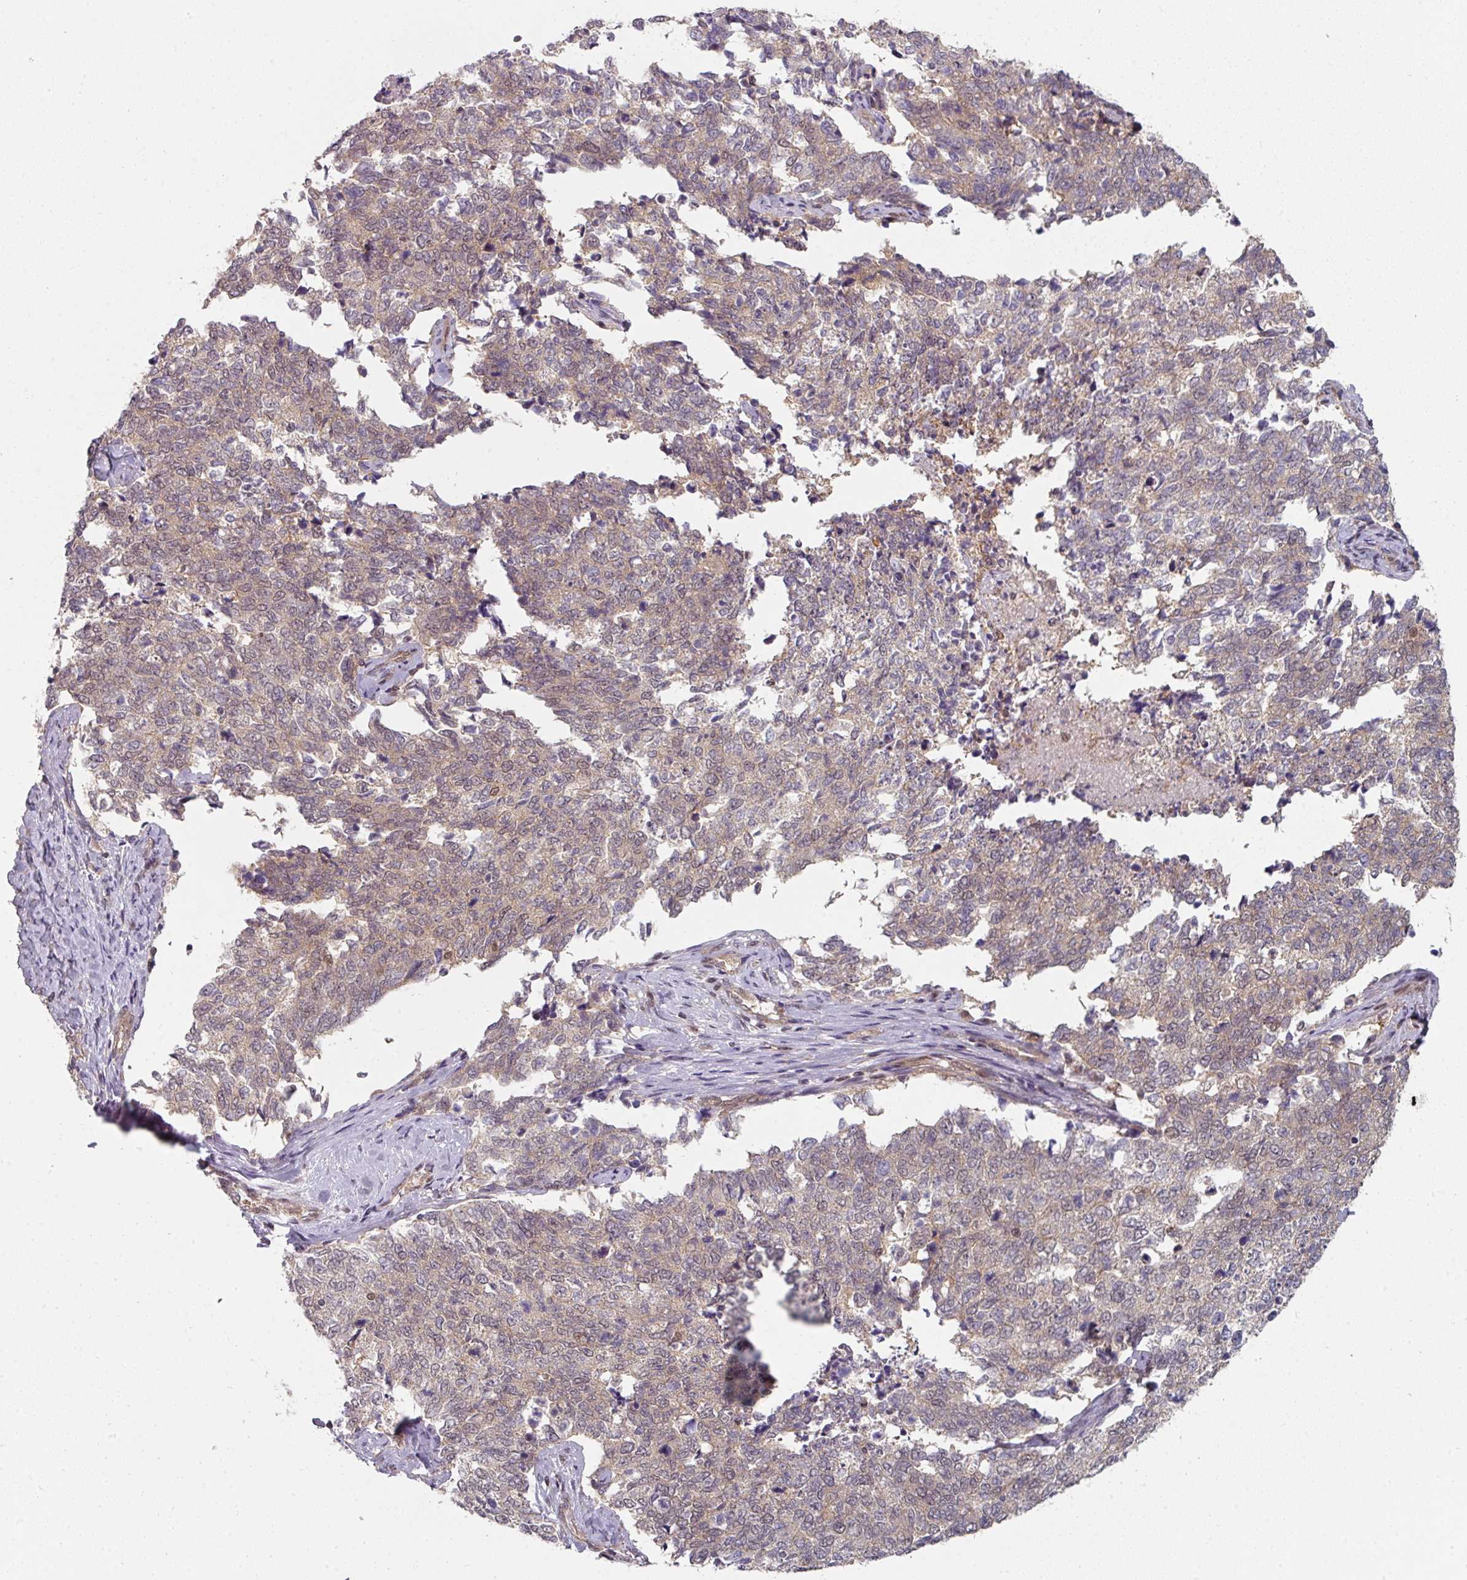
{"staining": {"intensity": "weak", "quantity": "<25%", "location": "cytoplasmic/membranous"}, "tissue": "cervical cancer", "cell_type": "Tumor cells", "image_type": "cancer", "snomed": [{"axis": "morphology", "description": "Squamous cell carcinoma, NOS"}, {"axis": "topography", "description": "Cervix"}], "caption": "DAB immunohistochemical staining of cervical squamous cell carcinoma demonstrates no significant expression in tumor cells. (Stains: DAB IHC with hematoxylin counter stain, Microscopy: brightfield microscopy at high magnification).", "gene": "PSME3IP1", "patient": {"sex": "female", "age": 63}}